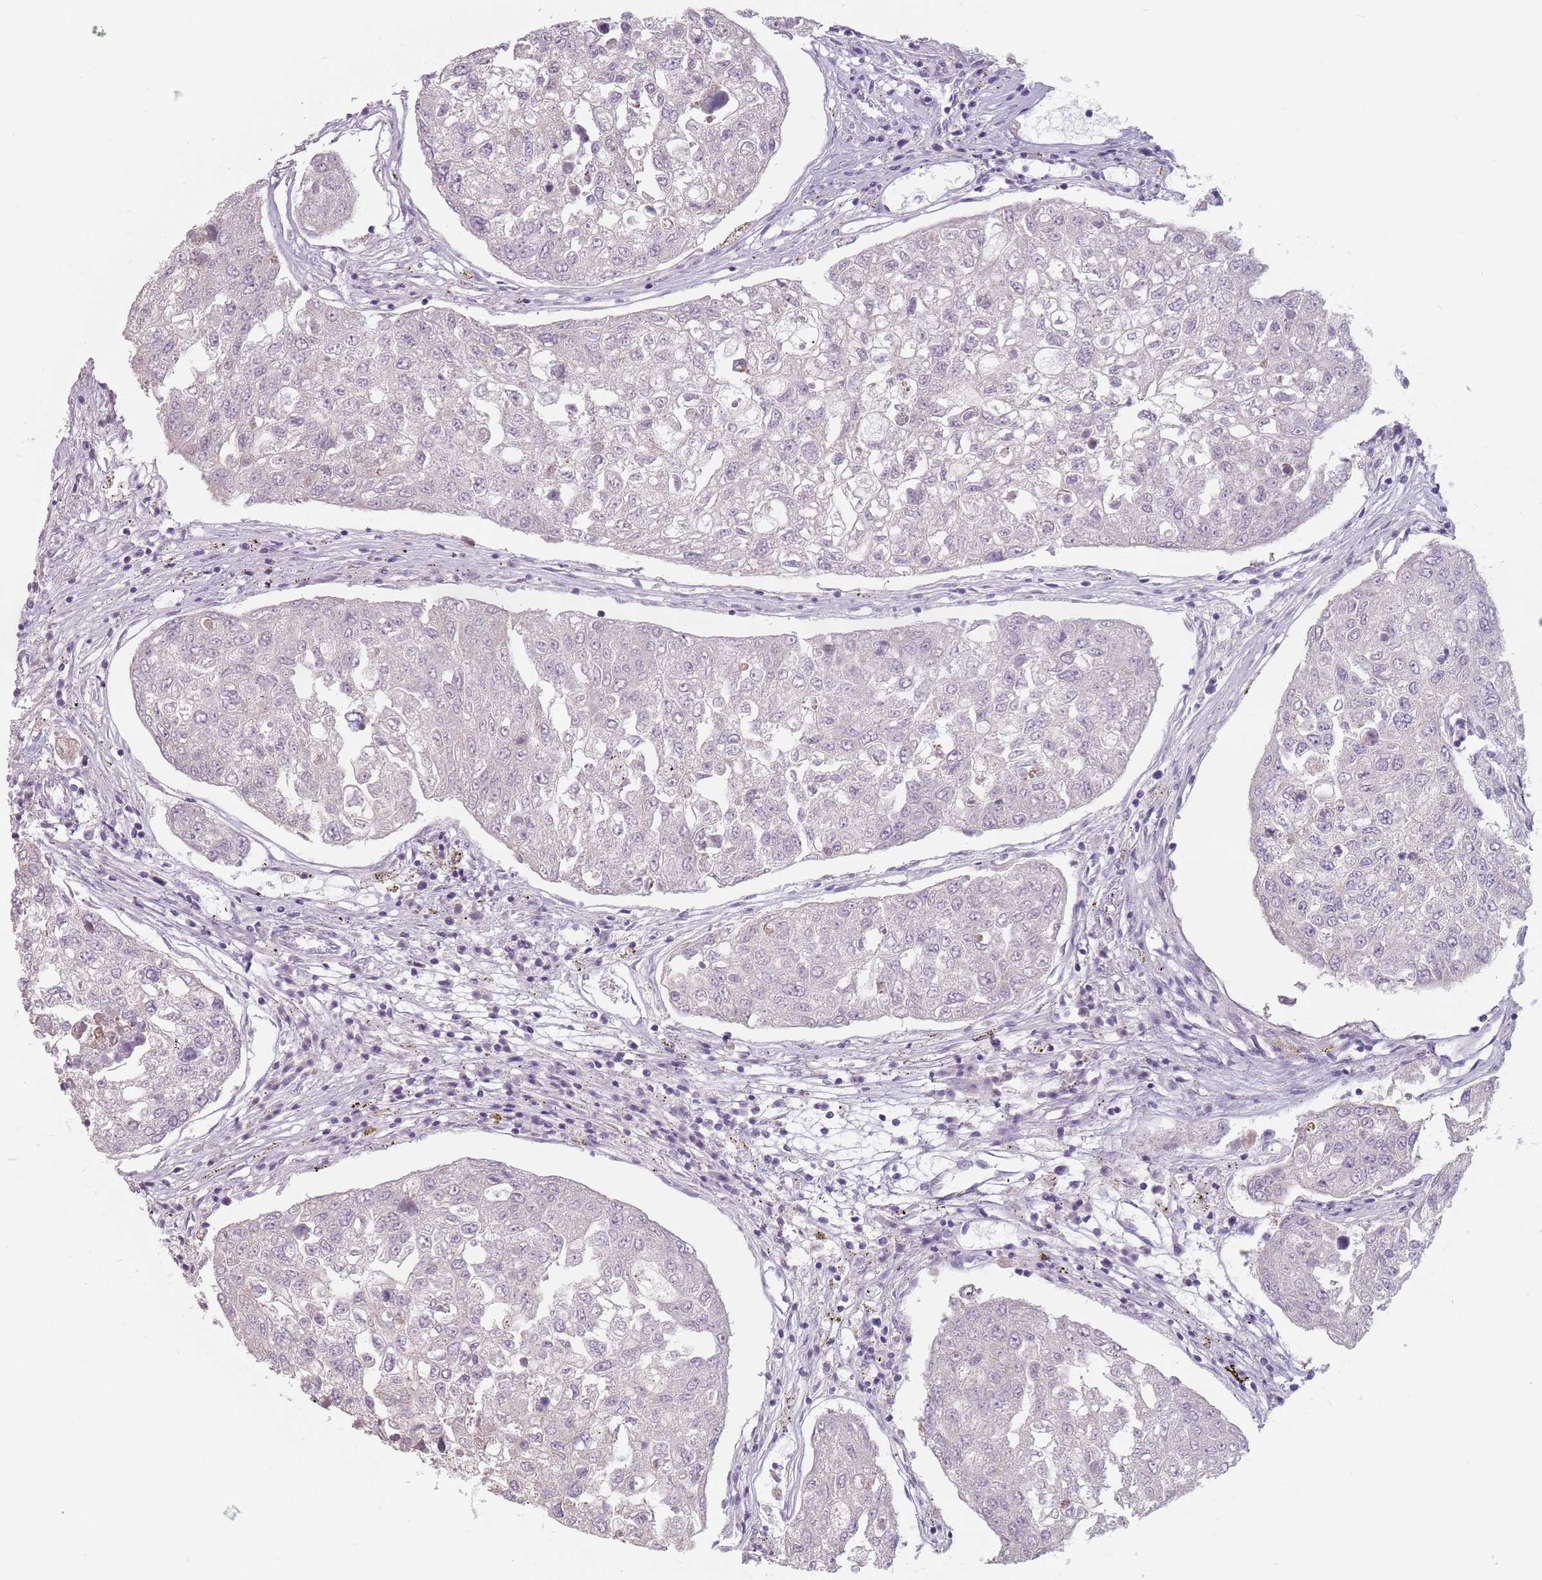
{"staining": {"intensity": "negative", "quantity": "none", "location": "none"}, "tissue": "urothelial cancer", "cell_type": "Tumor cells", "image_type": "cancer", "snomed": [{"axis": "morphology", "description": "Urothelial carcinoma, High grade"}, {"axis": "topography", "description": "Lymph node"}, {"axis": "topography", "description": "Urinary bladder"}], "caption": "DAB (3,3'-diaminobenzidine) immunohistochemical staining of human urothelial cancer exhibits no significant positivity in tumor cells.", "gene": "CEP19", "patient": {"sex": "male", "age": 51}}